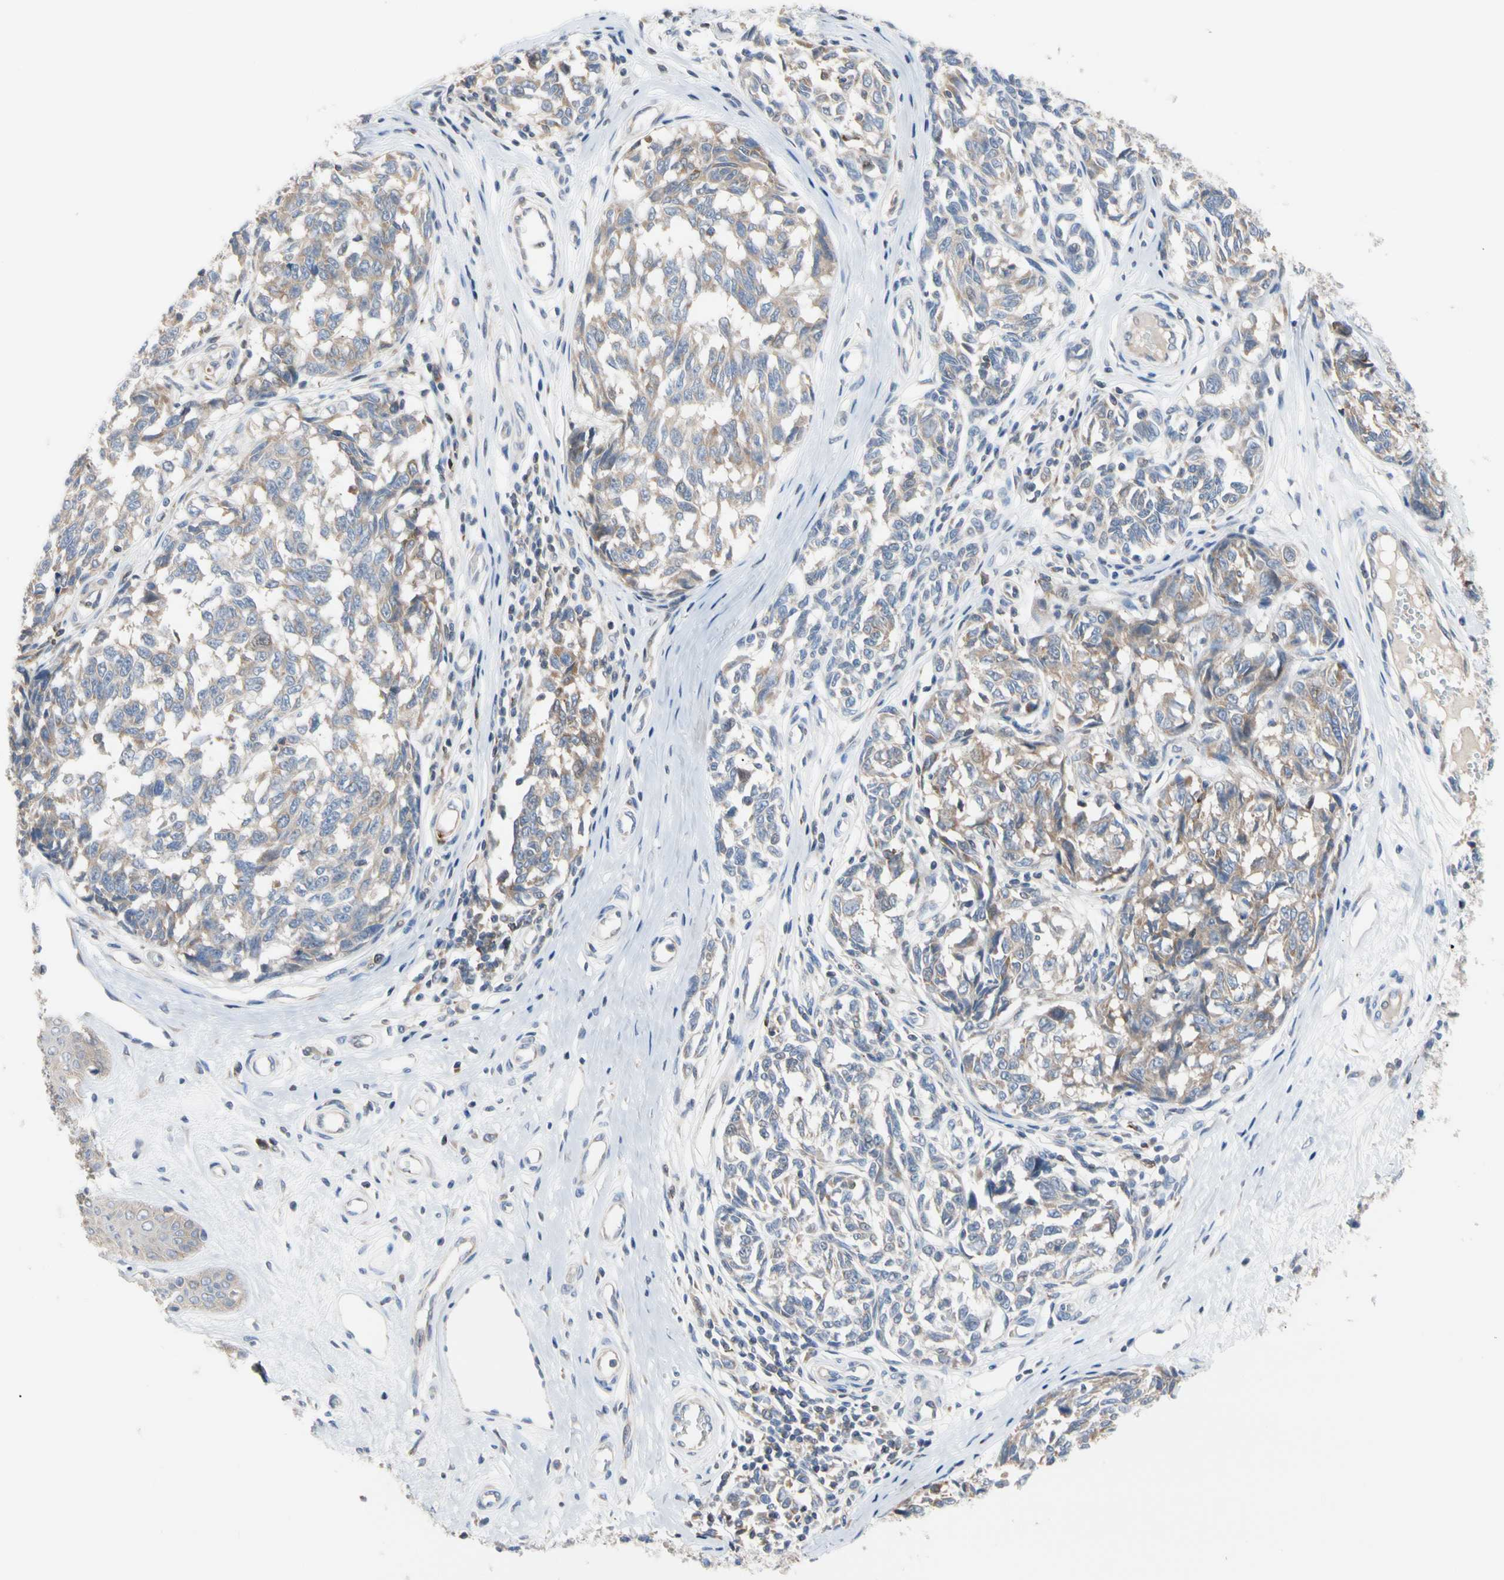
{"staining": {"intensity": "moderate", "quantity": "25%-75%", "location": "cytoplasmic/membranous"}, "tissue": "melanoma", "cell_type": "Tumor cells", "image_type": "cancer", "snomed": [{"axis": "morphology", "description": "Malignant melanoma, NOS"}, {"axis": "topography", "description": "Skin"}], "caption": "This photomicrograph demonstrates immunohistochemistry (IHC) staining of human melanoma, with medium moderate cytoplasmic/membranous expression in about 25%-75% of tumor cells.", "gene": "MCL1", "patient": {"sex": "female", "age": 64}}